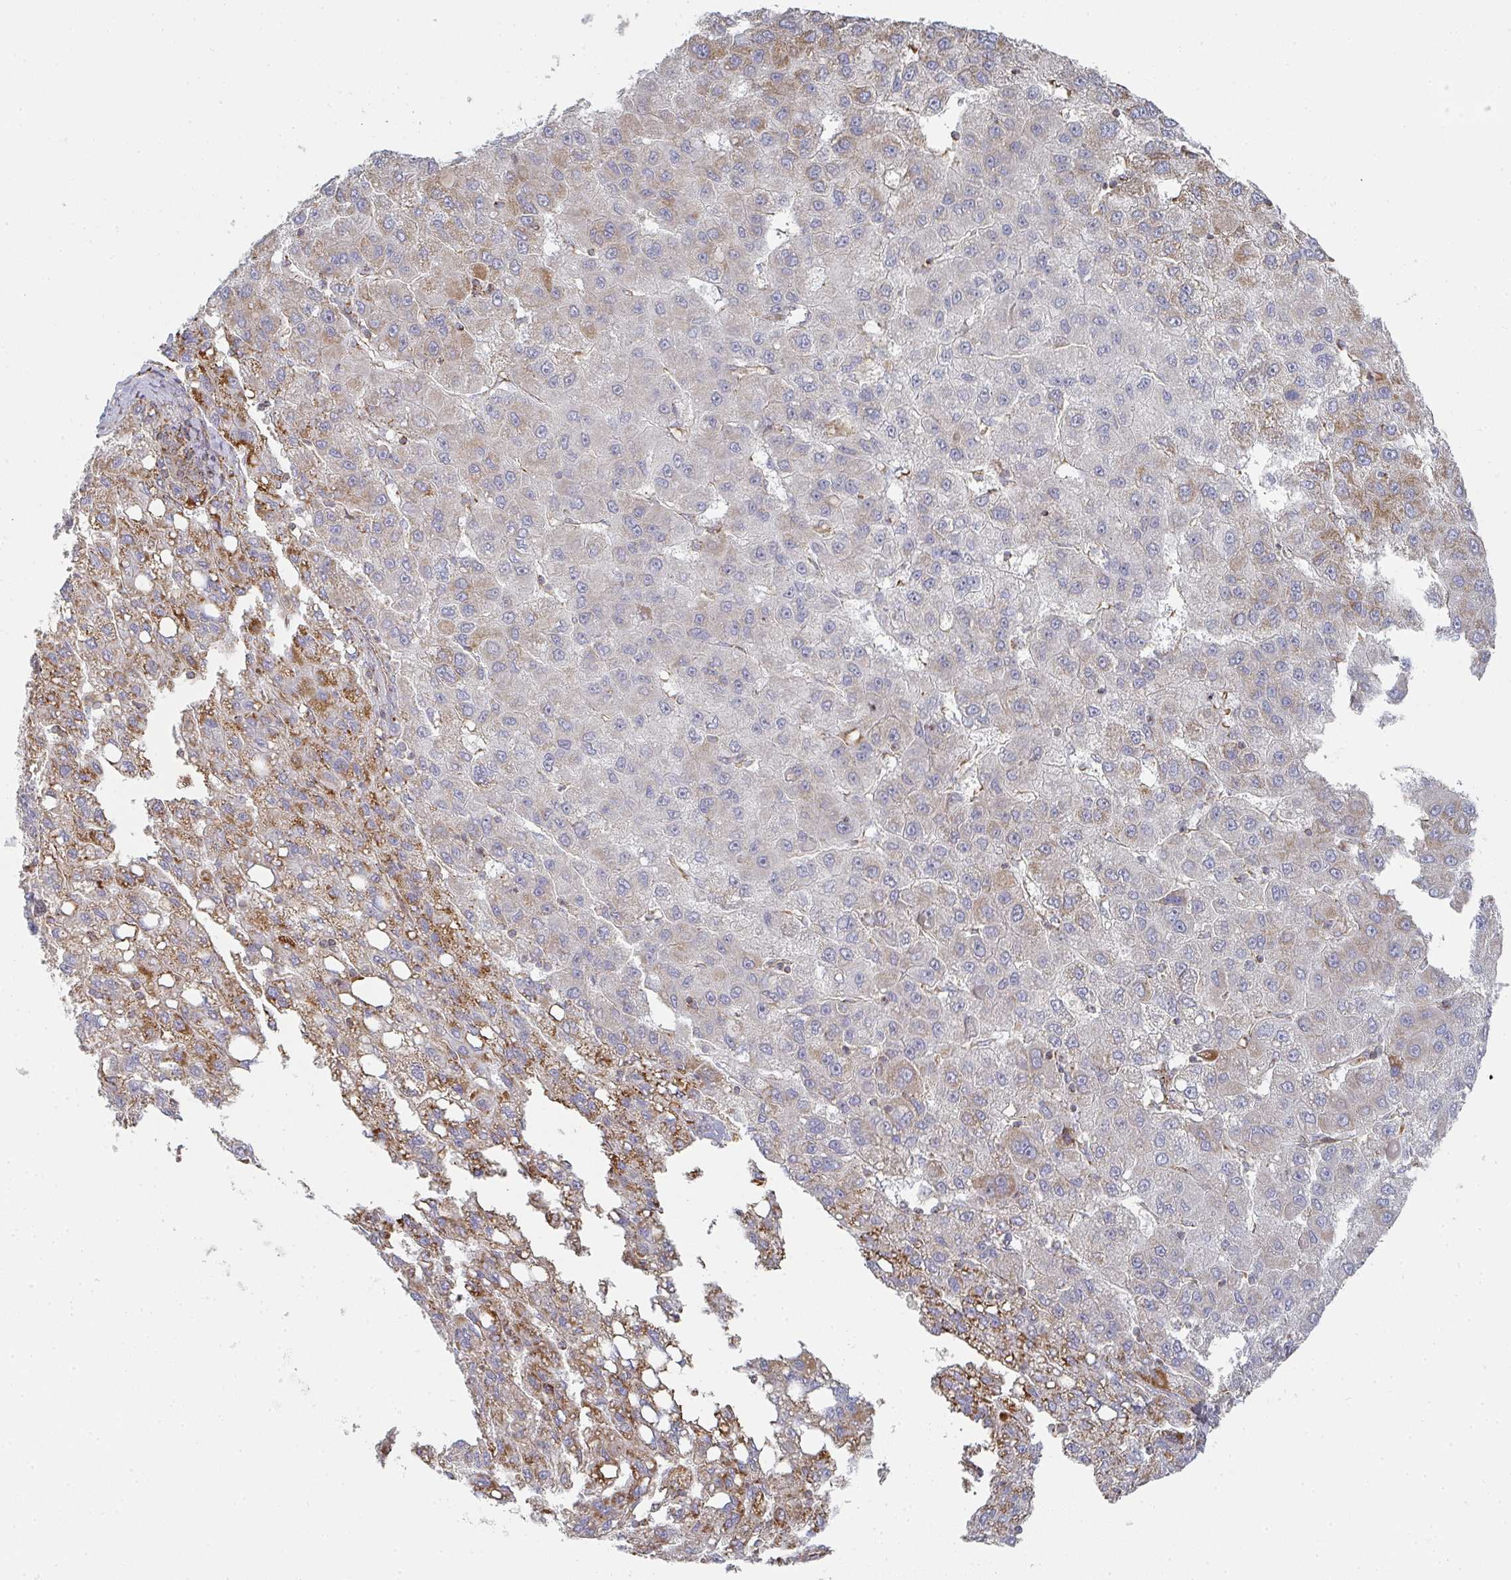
{"staining": {"intensity": "moderate", "quantity": "25%-75%", "location": "cytoplasmic/membranous"}, "tissue": "liver cancer", "cell_type": "Tumor cells", "image_type": "cancer", "snomed": [{"axis": "morphology", "description": "Carcinoma, Hepatocellular, NOS"}, {"axis": "topography", "description": "Liver"}], "caption": "Tumor cells demonstrate medium levels of moderate cytoplasmic/membranous expression in approximately 25%-75% of cells in liver cancer (hepatocellular carcinoma).", "gene": "ZNF526", "patient": {"sex": "female", "age": 82}}